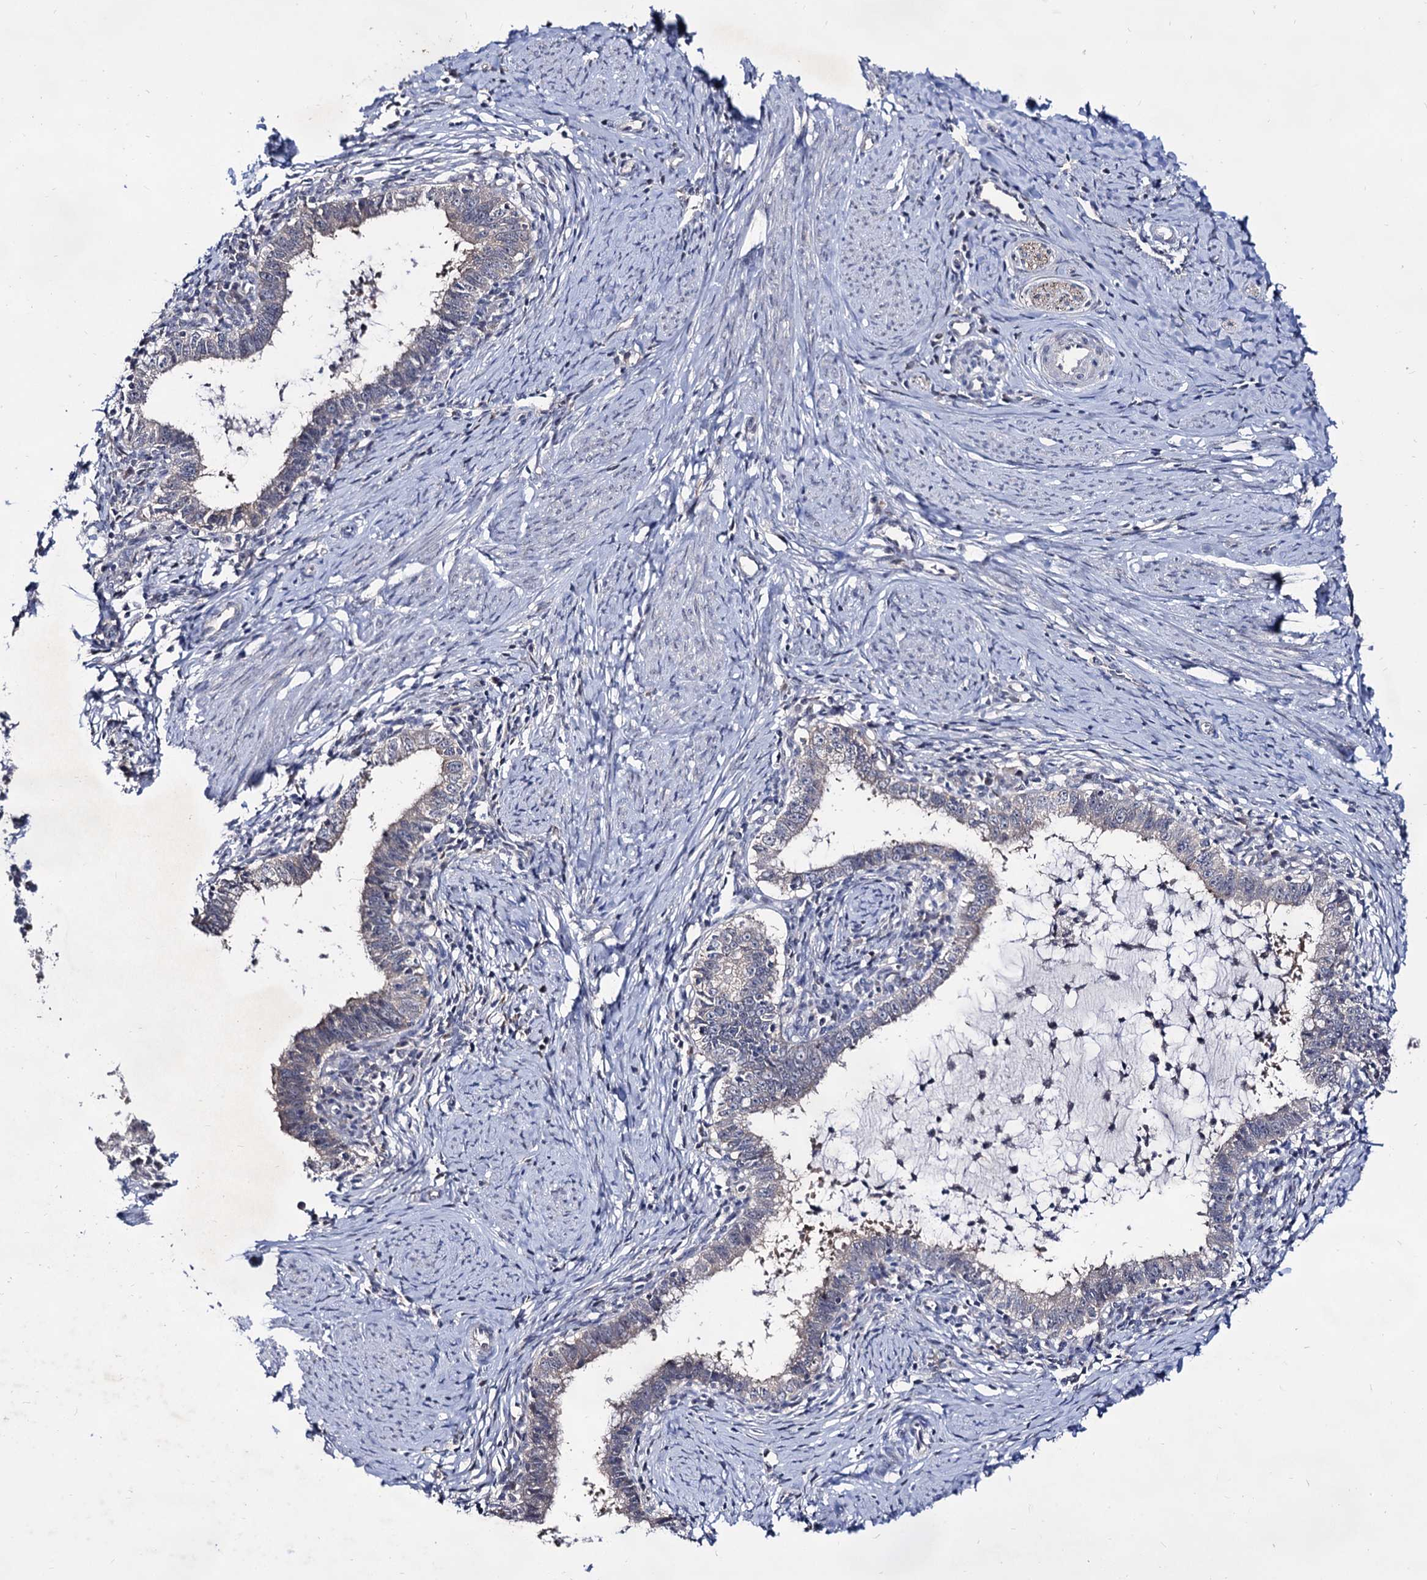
{"staining": {"intensity": "negative", "quantity": "none", "location": "none"}, "tissue": "cervical cancer", "cell_type": "Tumor cells", "image_type": "cancer", "snomed": [{"axis": "morphology", "description": "Adenocarcinoma, NOS"}, {"axis": "topography", "description": "Cervix"}], "caption": "DAB (3,3'-diaminobenzidine) immunohistochemical staining of human cervical cancer shows no significant expression in tumor cells.", "gene": "ARFIP2", "patient": {"sex": "female", "age": 36}}